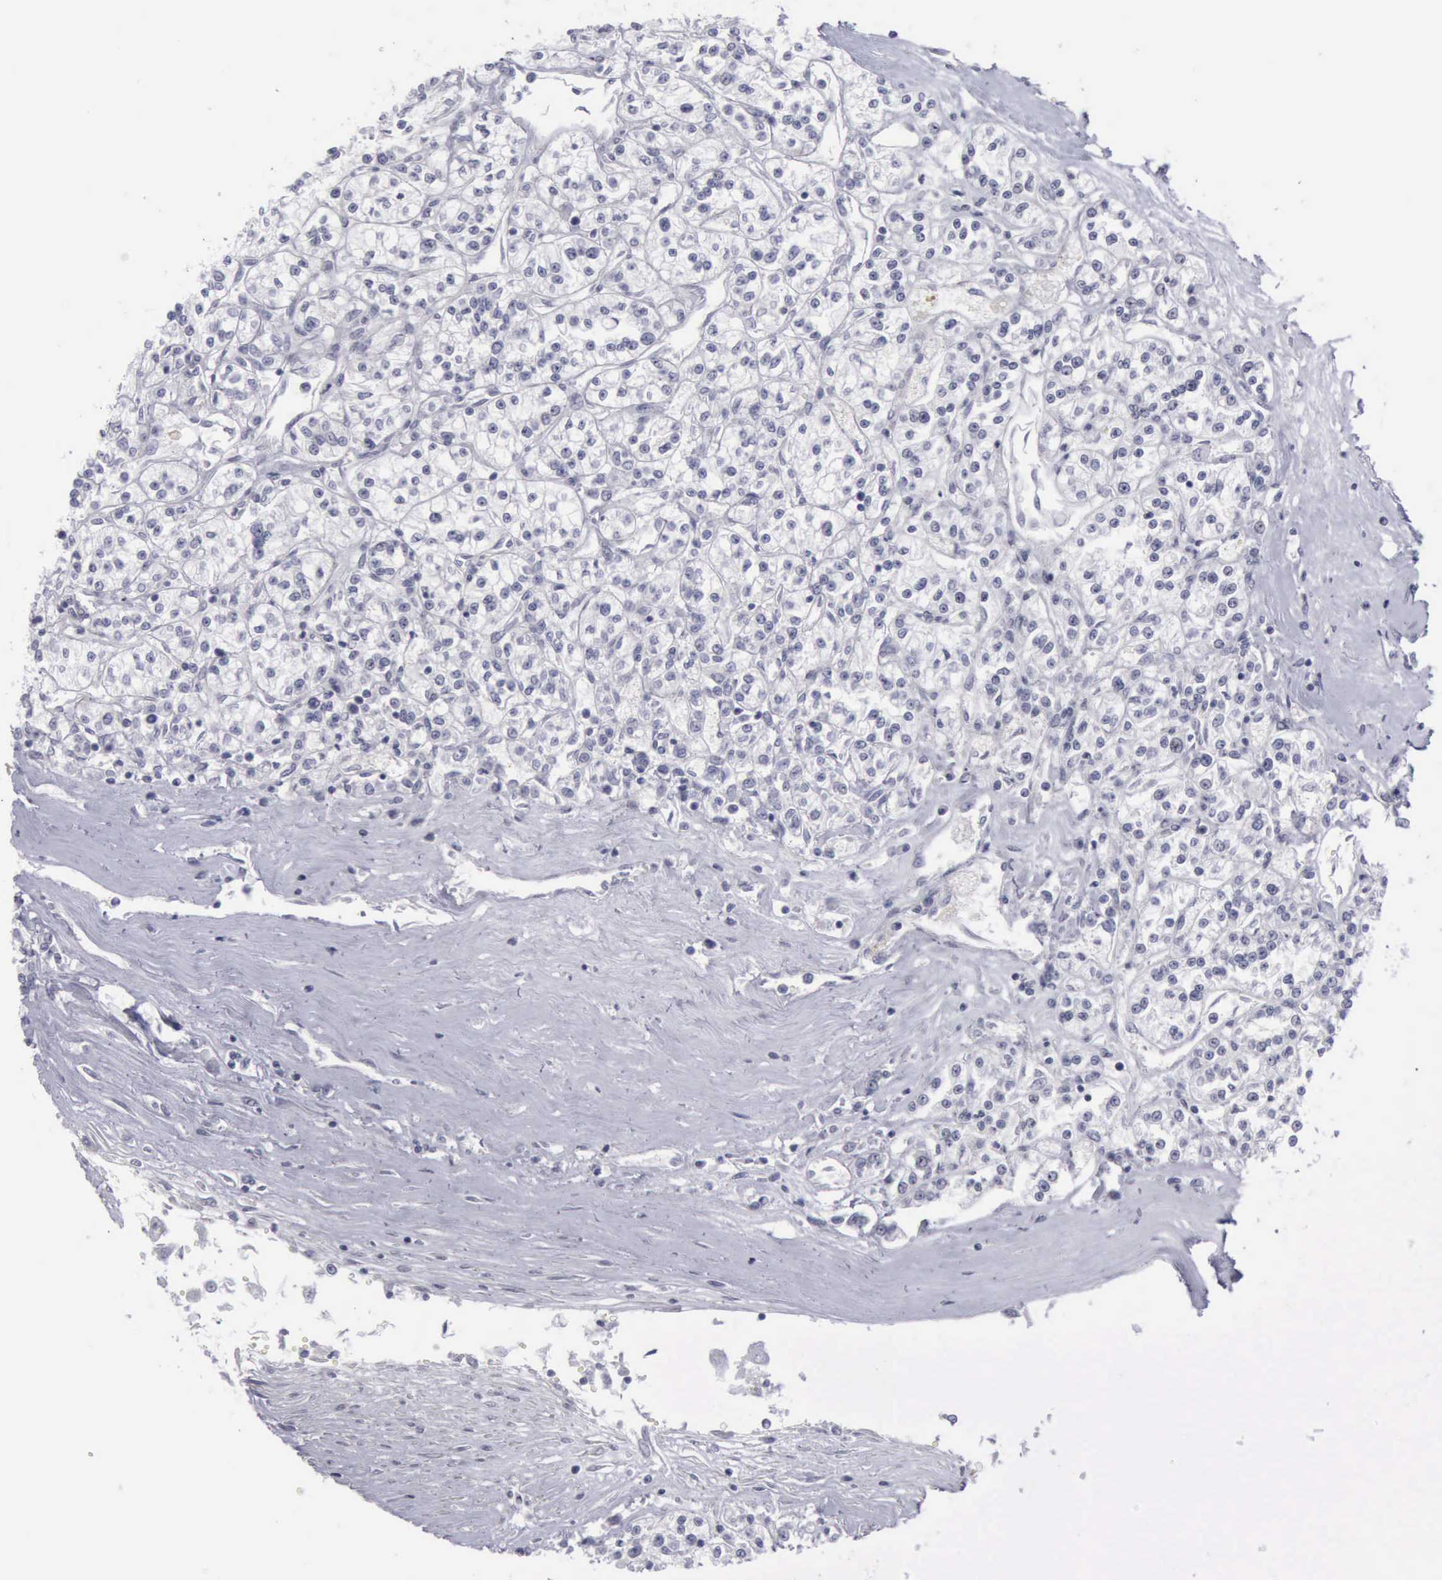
{"staining": {"intensity": "negative", "quantity": "none", "location": "none"}, "tissue": "renal cancer", "cell_type": "Tumor cells", "image_type": "cancer", "snomed": [{"axis": "morphology", "description": "Adenocarcinoma, NOS"}, {"axis": "topography", "description": "Kidney"}], "caption": "DAB immunohistochemical staining of renal cancer (adenocarcinoma) demonstrates no significant expression in tumor cells. (Immunohistochemistry (ihc), brightfield microscopy, high magnification).", "gene": "KRT13", "patient": {"sex": "female", "age": 76}}